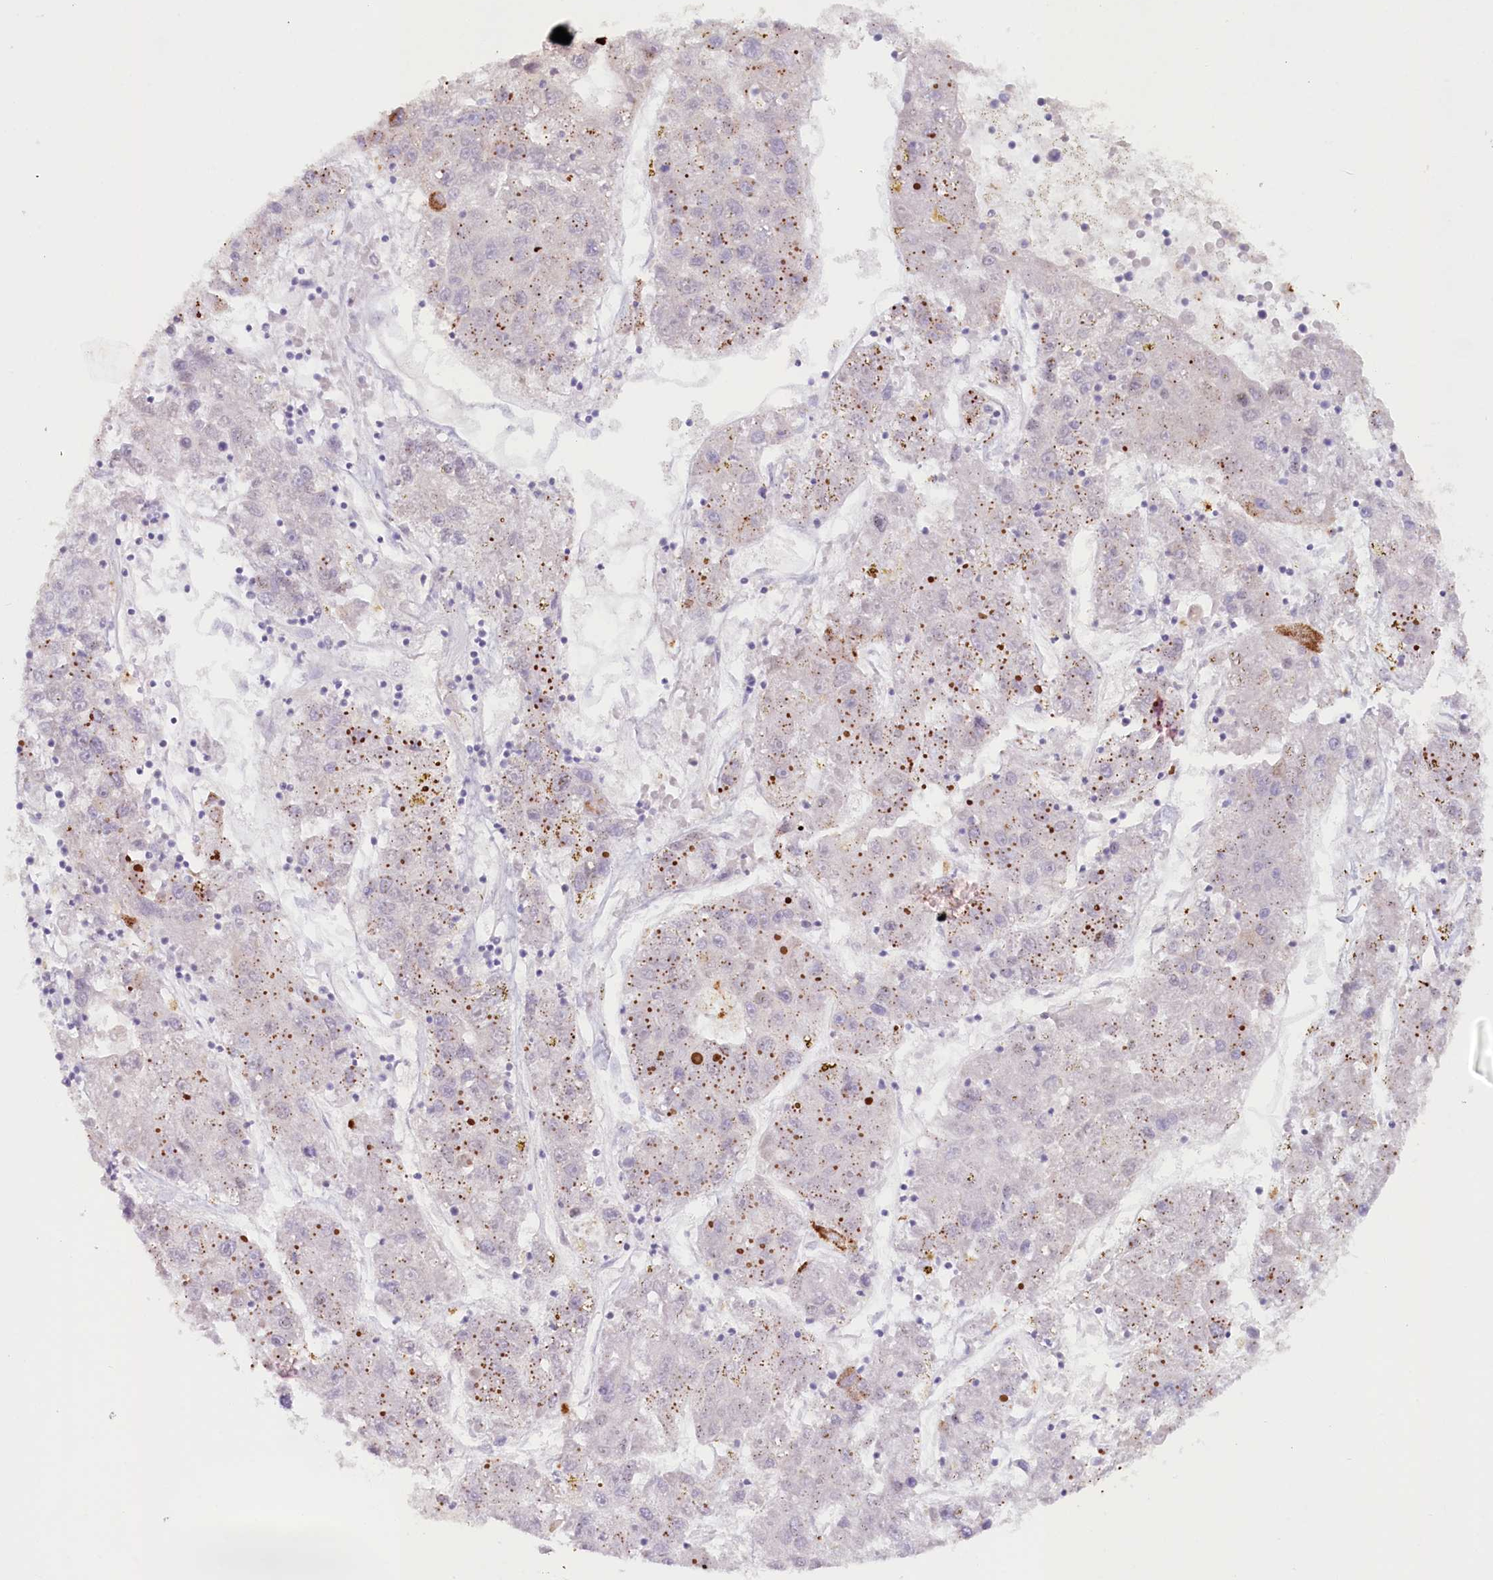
{"staining": {"intensity": "moderate", "quantity": "<25%", "location": "cytoplasmic/membranous"}, "tissue": "liver cancer", "cell_type": "Tumor cells", "image_type": "cancer", "snomed": [{"axis": "morphology", "description": "Carcinoma, Hepatocellular, NOS"}, {"axis": "topography", "description": "Liver"}], "caption": "Immunohistochemistry staining of liver cancer (hepatocellular carcinoma), which exhibits low levels of moderate cytoplasmic/membranous positivity in about <25% of tumor cells indicating moderate cytoplasmic/membranous protein expression. The staining was performed using DAB (3,3'-diaminobenzidine) (brown) for protein detection and nuclei were counterstained in hematoxylin (blue).", "gene": "PSAPL1", "patient": {"sex": "male", "age": 49}}